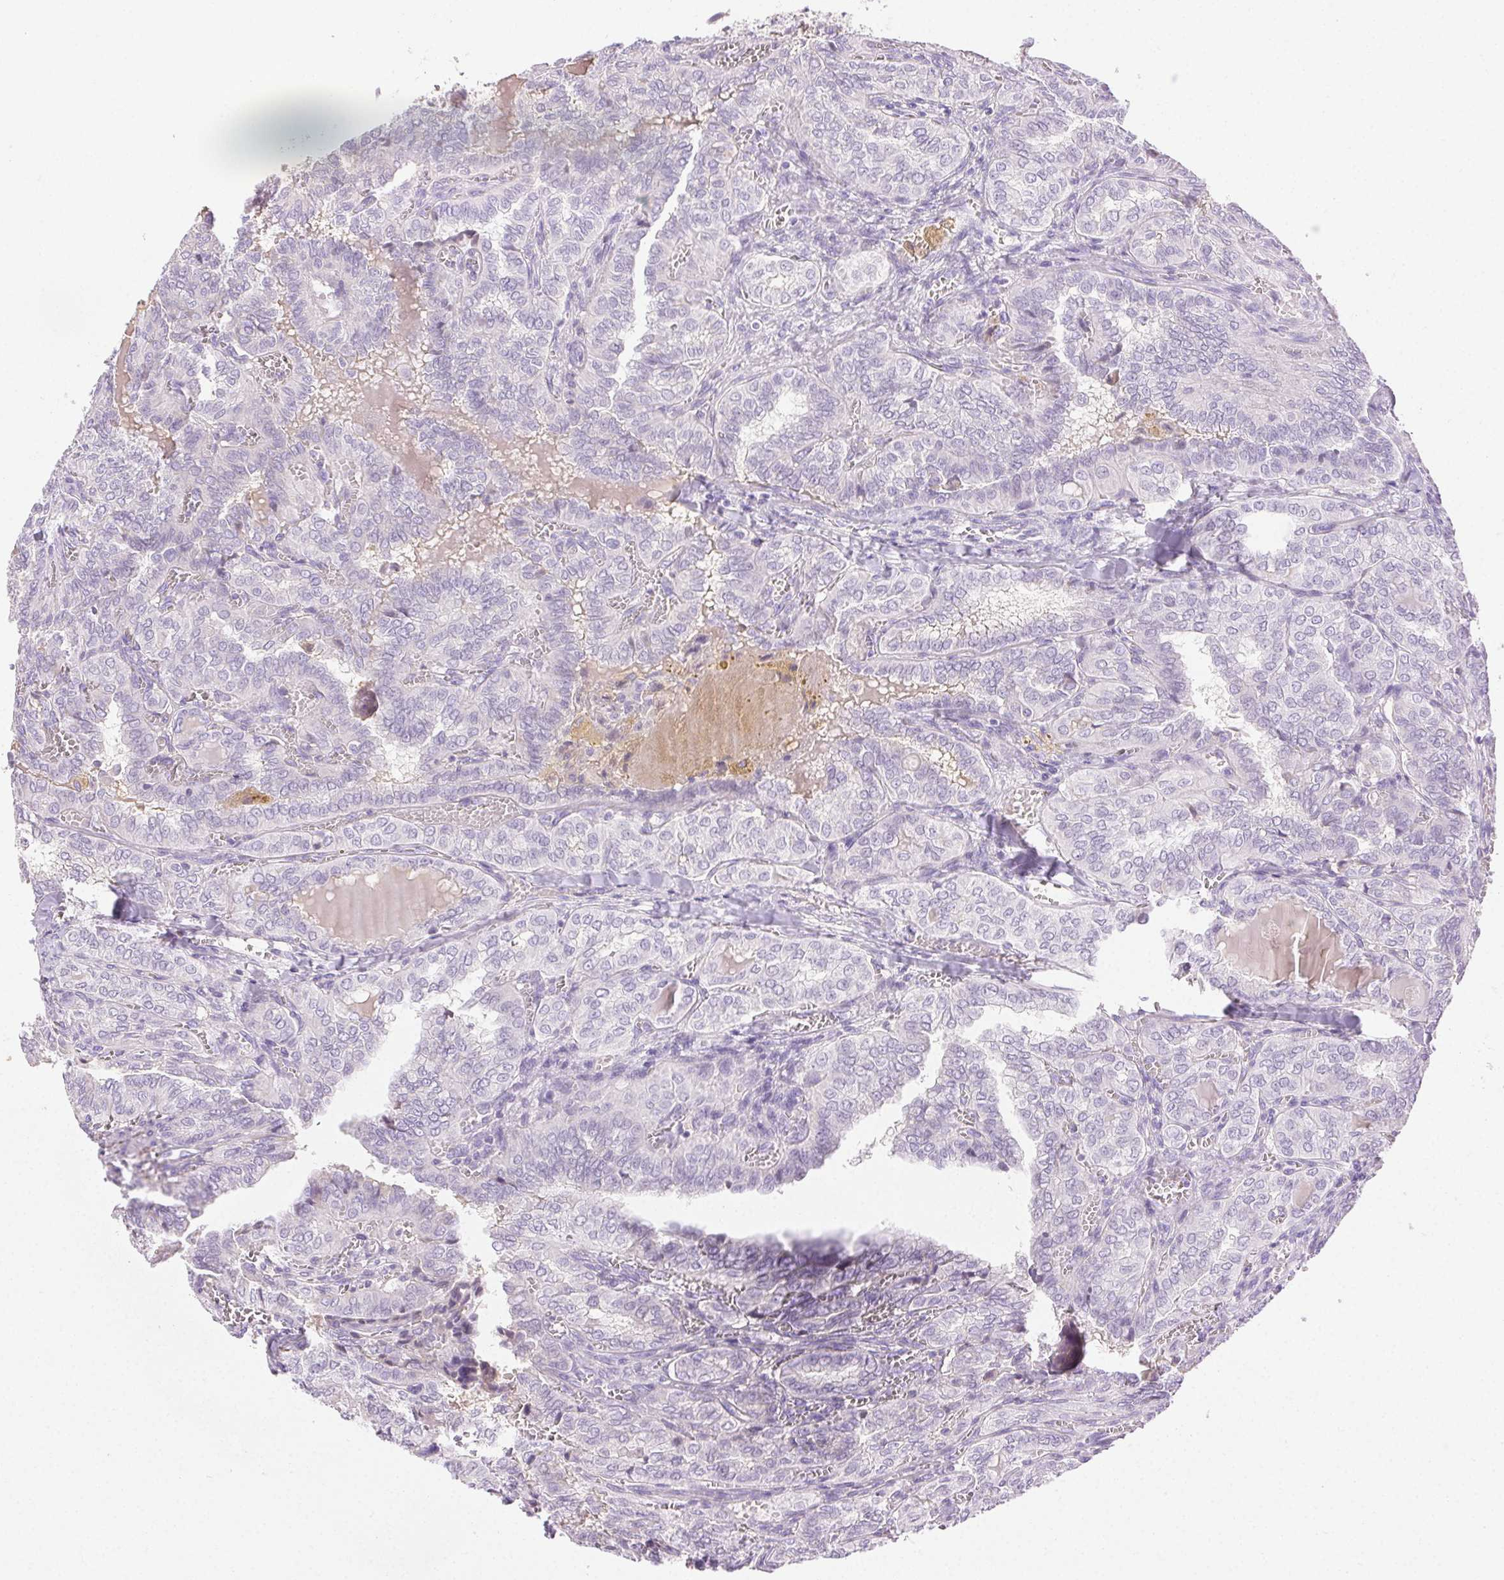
{"staining": {"intensity": "negative", "quantity": "none", "location": "none"}, "tissue": "thyroid cancer", "cell_type": "Tumor cells", "image_type": "cancer", "snomed": [{"axis": "morphology", "description": "Papillary adenocarcinoma, NOS"}, {"axis": "topography", "description": "Thyroid gland"}], "caption": "Tumor cells are negative for protein expression in human thyroid papillary adenocarcinoma.", "gene": "BPIFB2", "patient": {"sex": "female", "age": 41}}